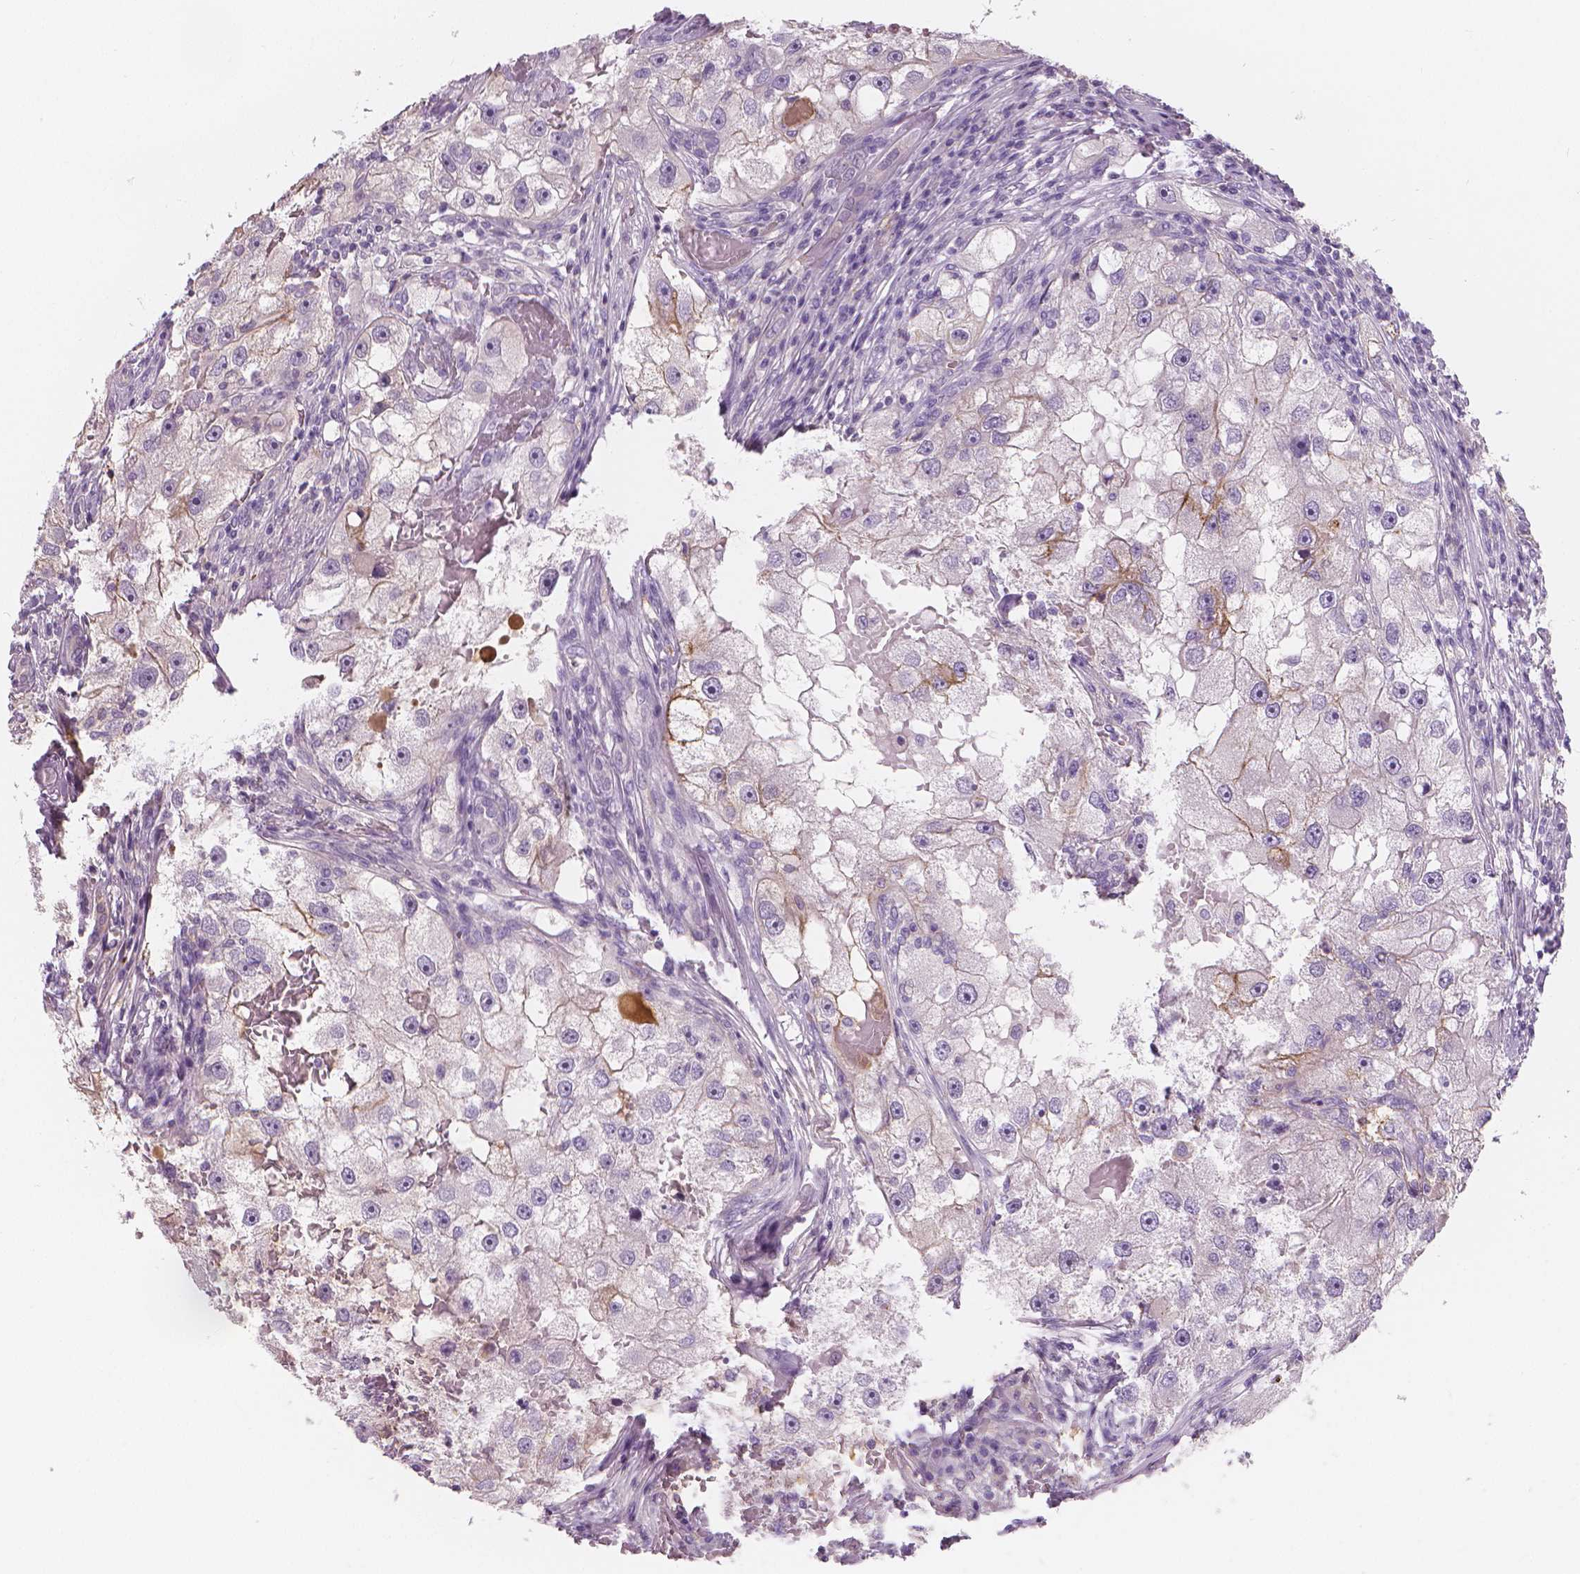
{"staining": {"intensity": "negative", "quantity": "none", "location": "none"}, "tissue": "renal cancer", "cell_type": "Tumor cells", "image_type": "cancer", "snomed": [{"axis": "morphology", "description": "Adenocarcinoma, NOS"}, {"axis": "topography", "description": "Kidney"}], "caption": "A high-resolution histopathology image shows immunohistochemistry (IHC) staining of renal adenocarcinoma, which reveals no significant expression in tumor cells. (DAB immunohistochemistry, high magnification).", "gene": "APOA4", "patient": {"sex": "male", "age": 63}}